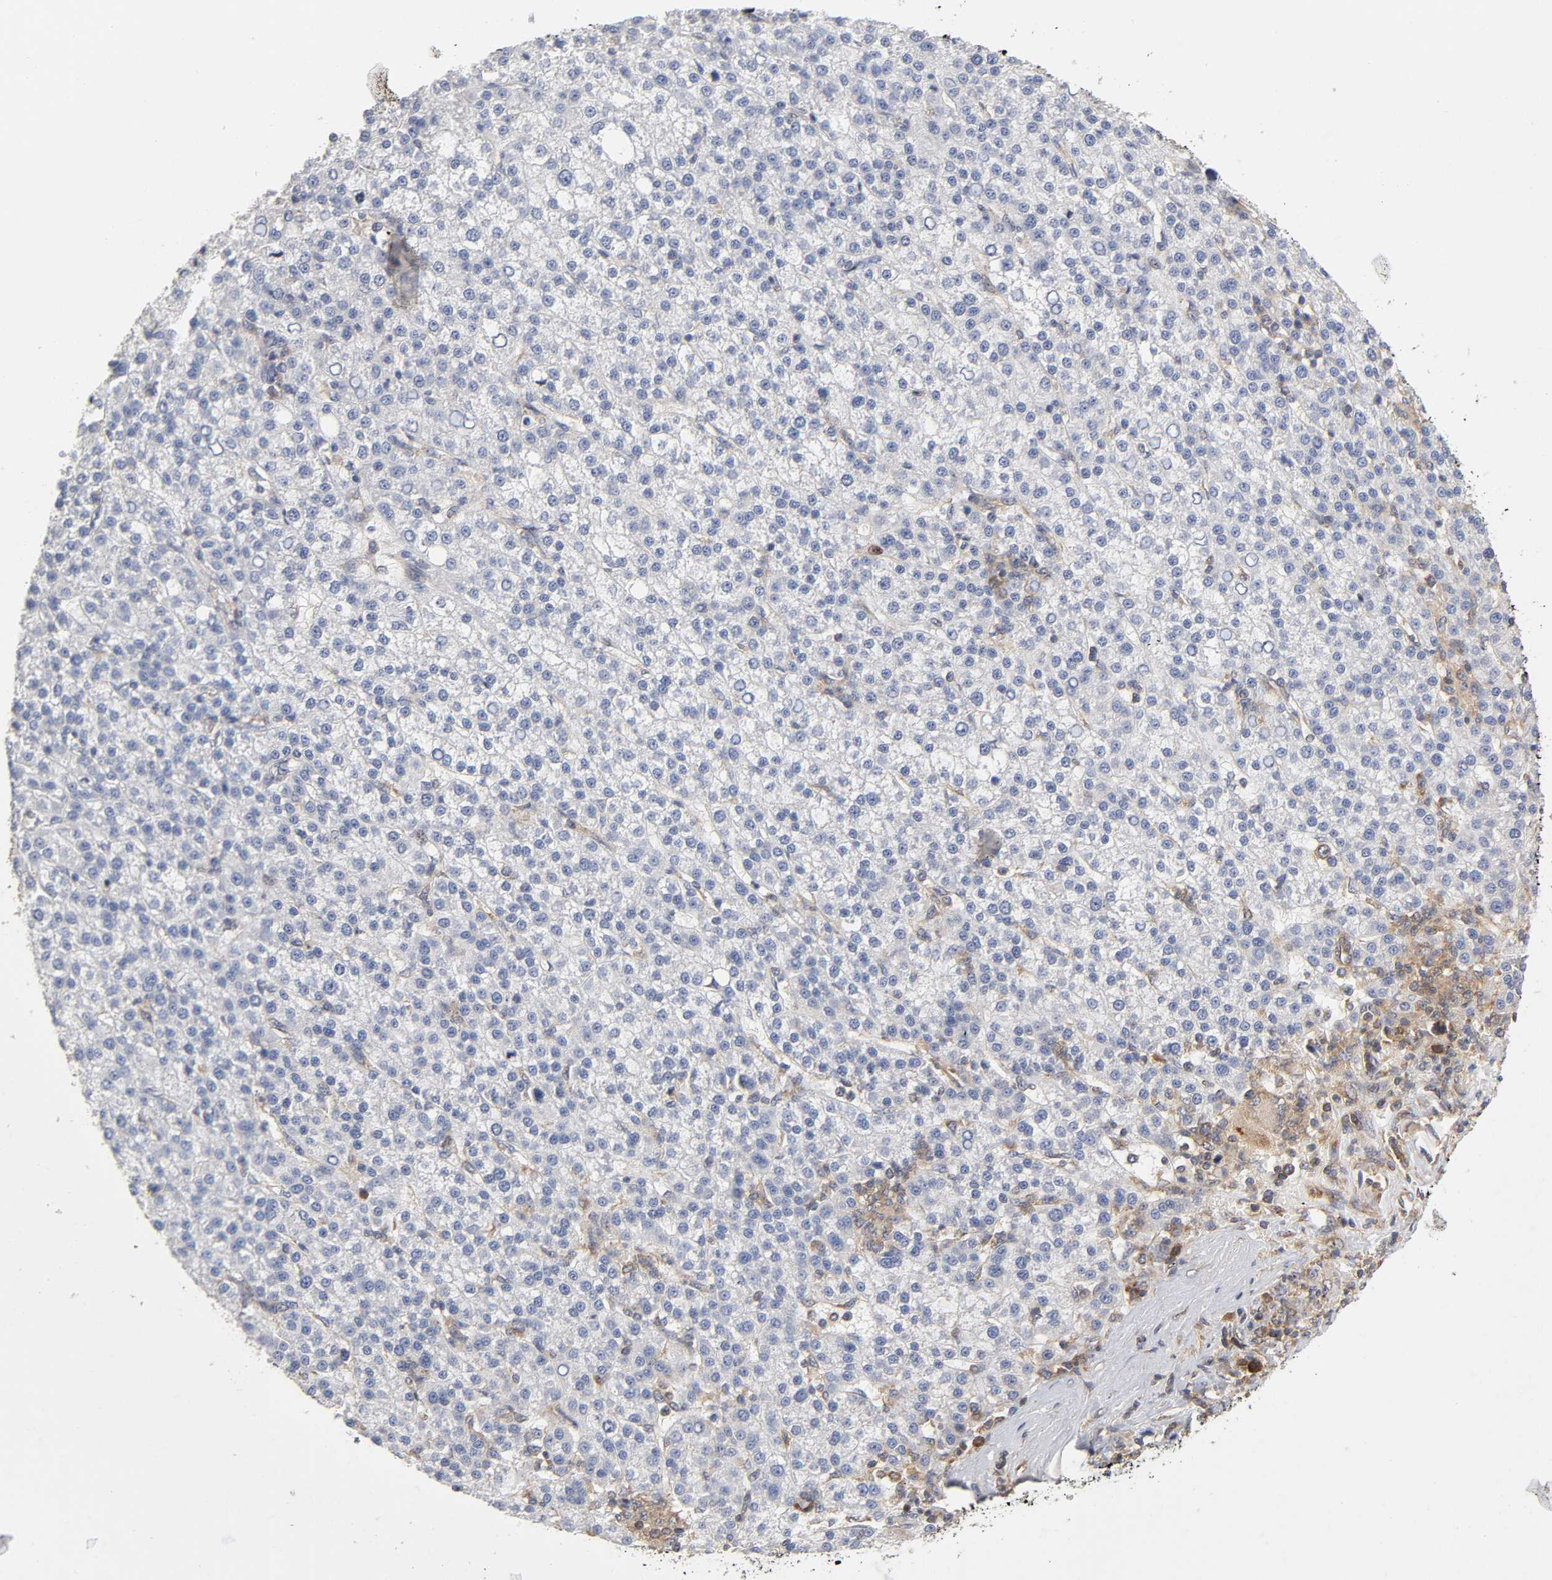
{"staining": {"intensity": "moderate", "quantity": "<25%", "location": "cytoplasmic/membranous"}, "tissue": "liver cancer", "cell_type": "Tumor cells", "image_type": "cancer", "snomed": [{"axis": "morphology", "description": "Carcinoma, Hepatocellular, NOS"}, {"axis": "topography", "description": "Liver"}], "caption": "Immunohistochemistry (DAB) staining of hepatocellular carcinoma (liver) reveals moderate cytoplasmic/membranous protein expression in about <25% of tumor cells. (Stains: DAB in brown, nuclei in blue, Microscopy: brightfield microscopy at high magnification).", "gene": "PAFAH1B1", "patient": {"sex": "female", "age": 58}}